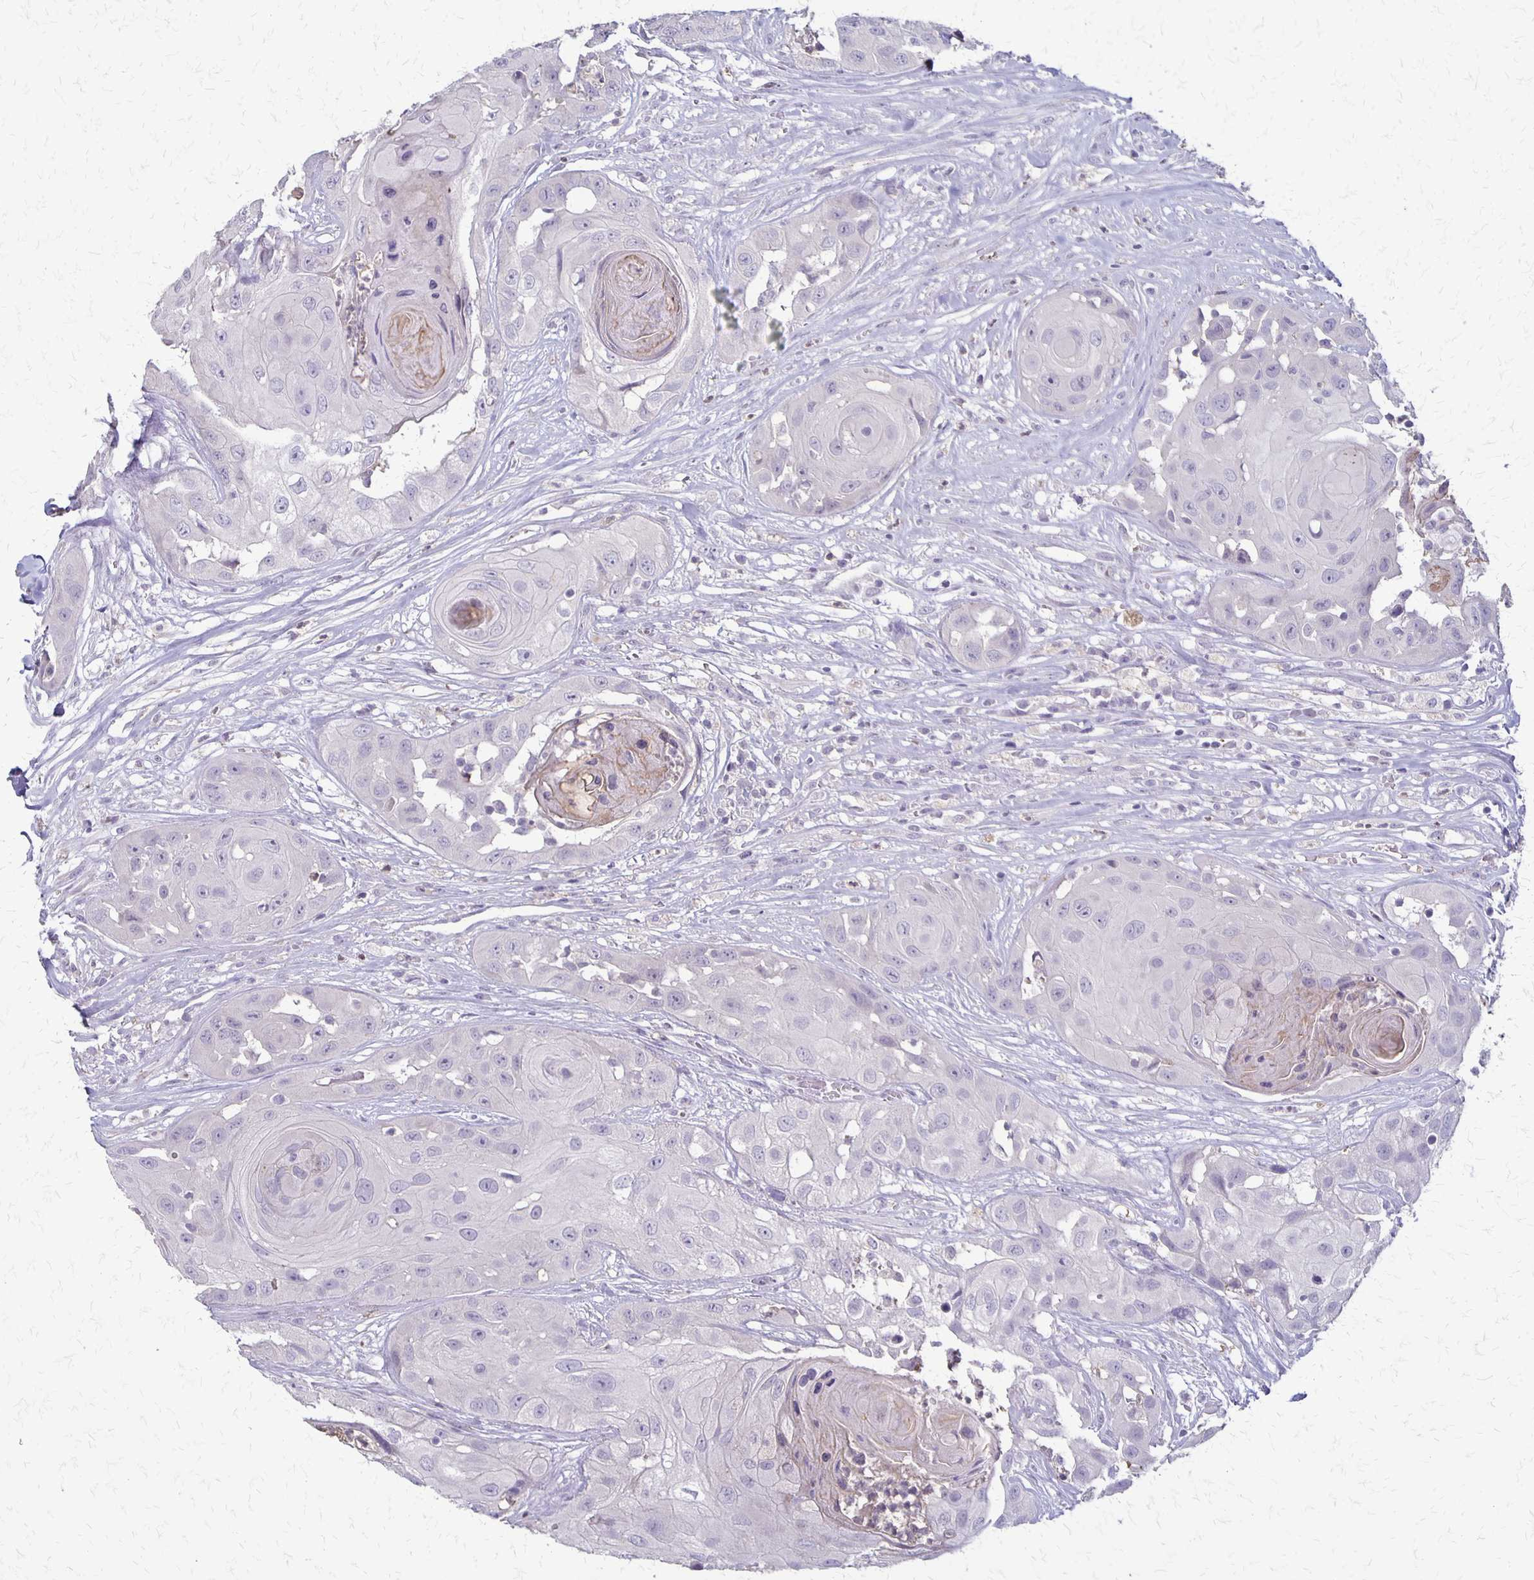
{"staining": {"intensity": "negative", "quantity": "none", "location": "none"}, "tissue": "head and neck cancer", "cell_type": "Tumor cells", "image_type": "cancer", "snomed": [{"axis": "morphology", "description": "Squamous cell carcinoma, NOS"}, {"axis": "topography", "description": "Head-Neck"}], "caption": "Immunohistochemistry (IHC) photomicrograph of squamous cell carcinoma (head and neck) stained for a protein (brown), which exhibits no expression in tumor cells. (DAB immunohistochemistry (IHC) with hematoxylin counter stain).", "gene": "SEPTIN5", "patient": {"sex": "male", "age": 83}}